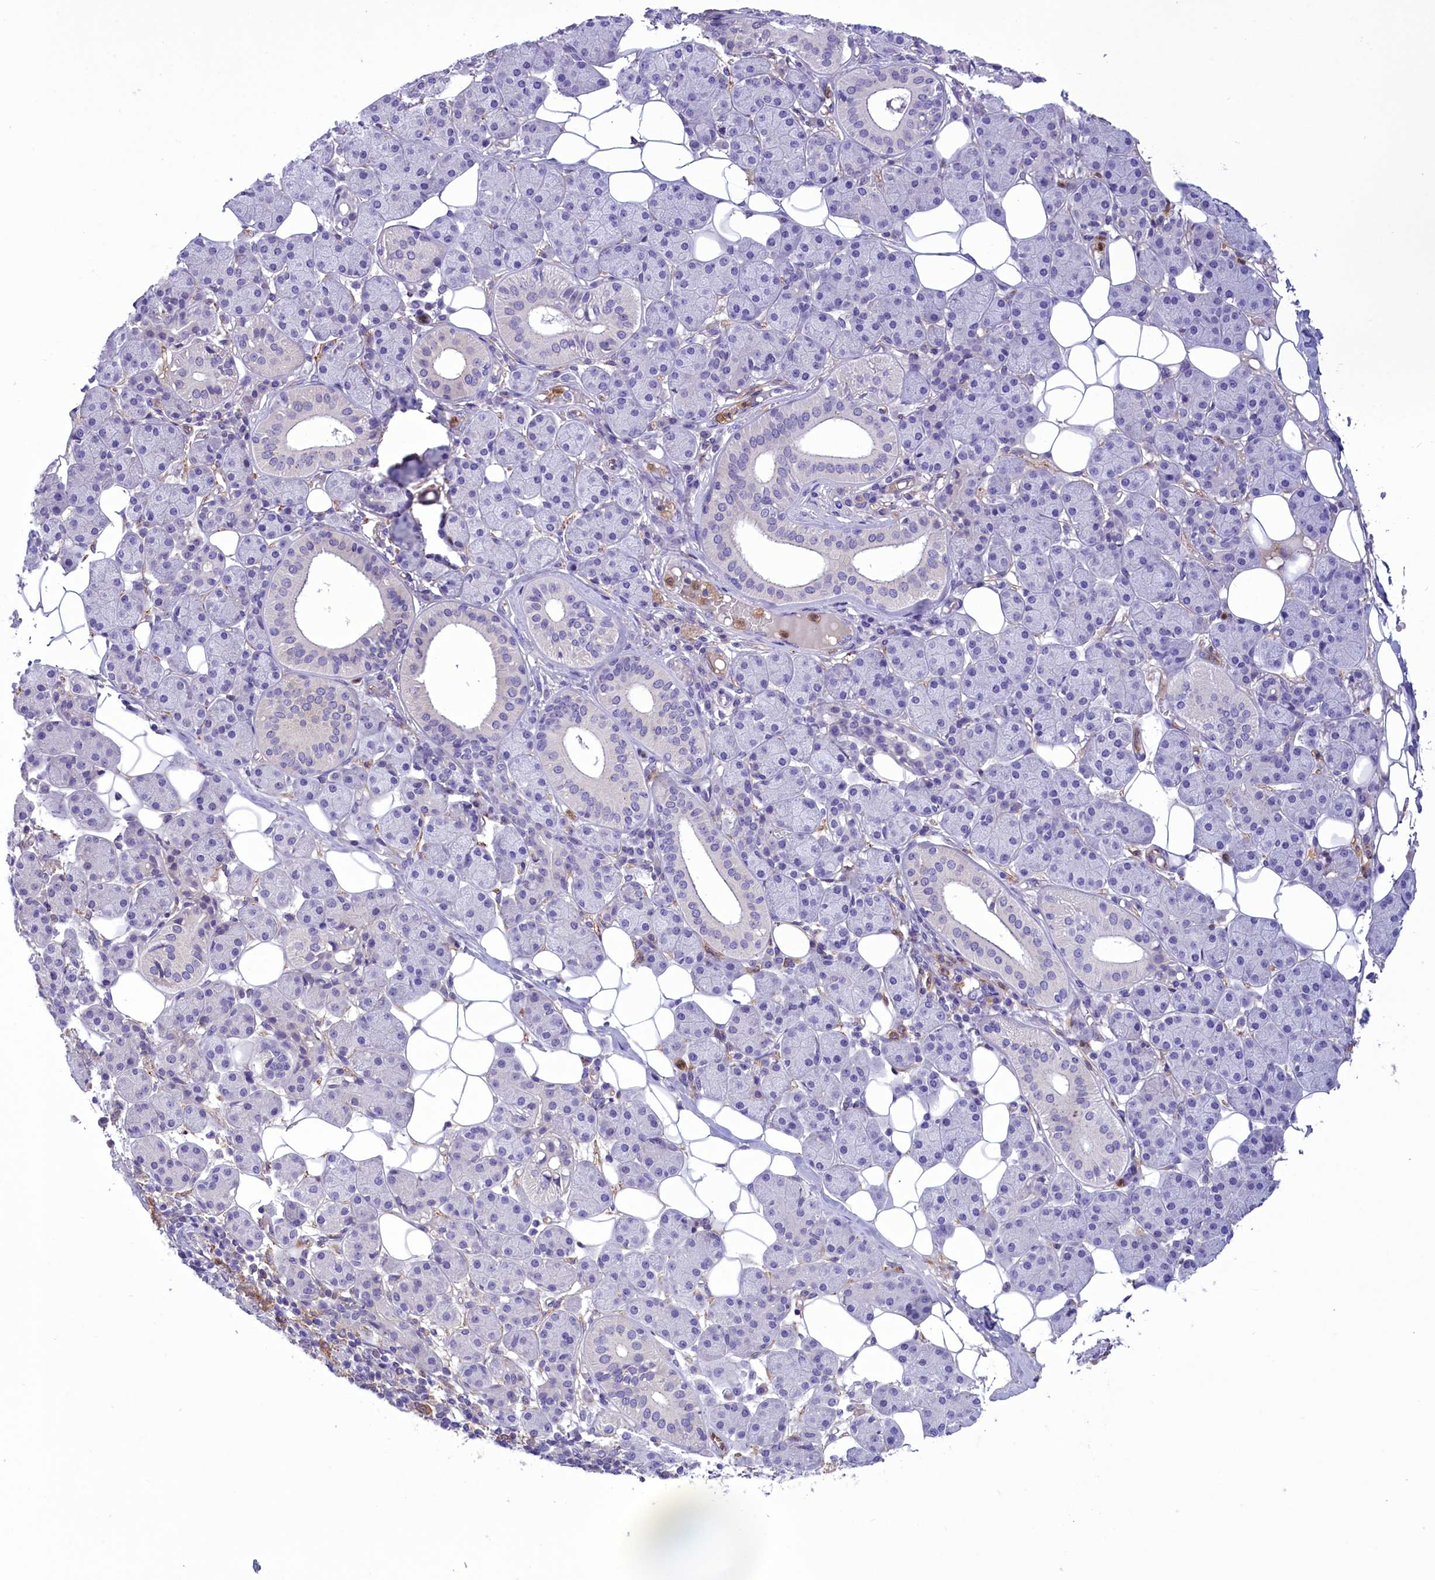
{"staining": {"intensity": "negative", "quantity": "none", "location": "none"}, "tissue": "salivary gland", "cell_type": "Glandular cells", "image_type": "normal", "snomed": [{"axis": "morphology", "description": "Normal tissue, NOS"}, {"axis": "topography", "description": "Salivary gland"}], "caption": "Human salivary gland stained for a protein using immunohistochemistry reveals no staining in glandular cells.", "gene": "FAM149B1", "patient": {"sex": "female", "age": 33}}